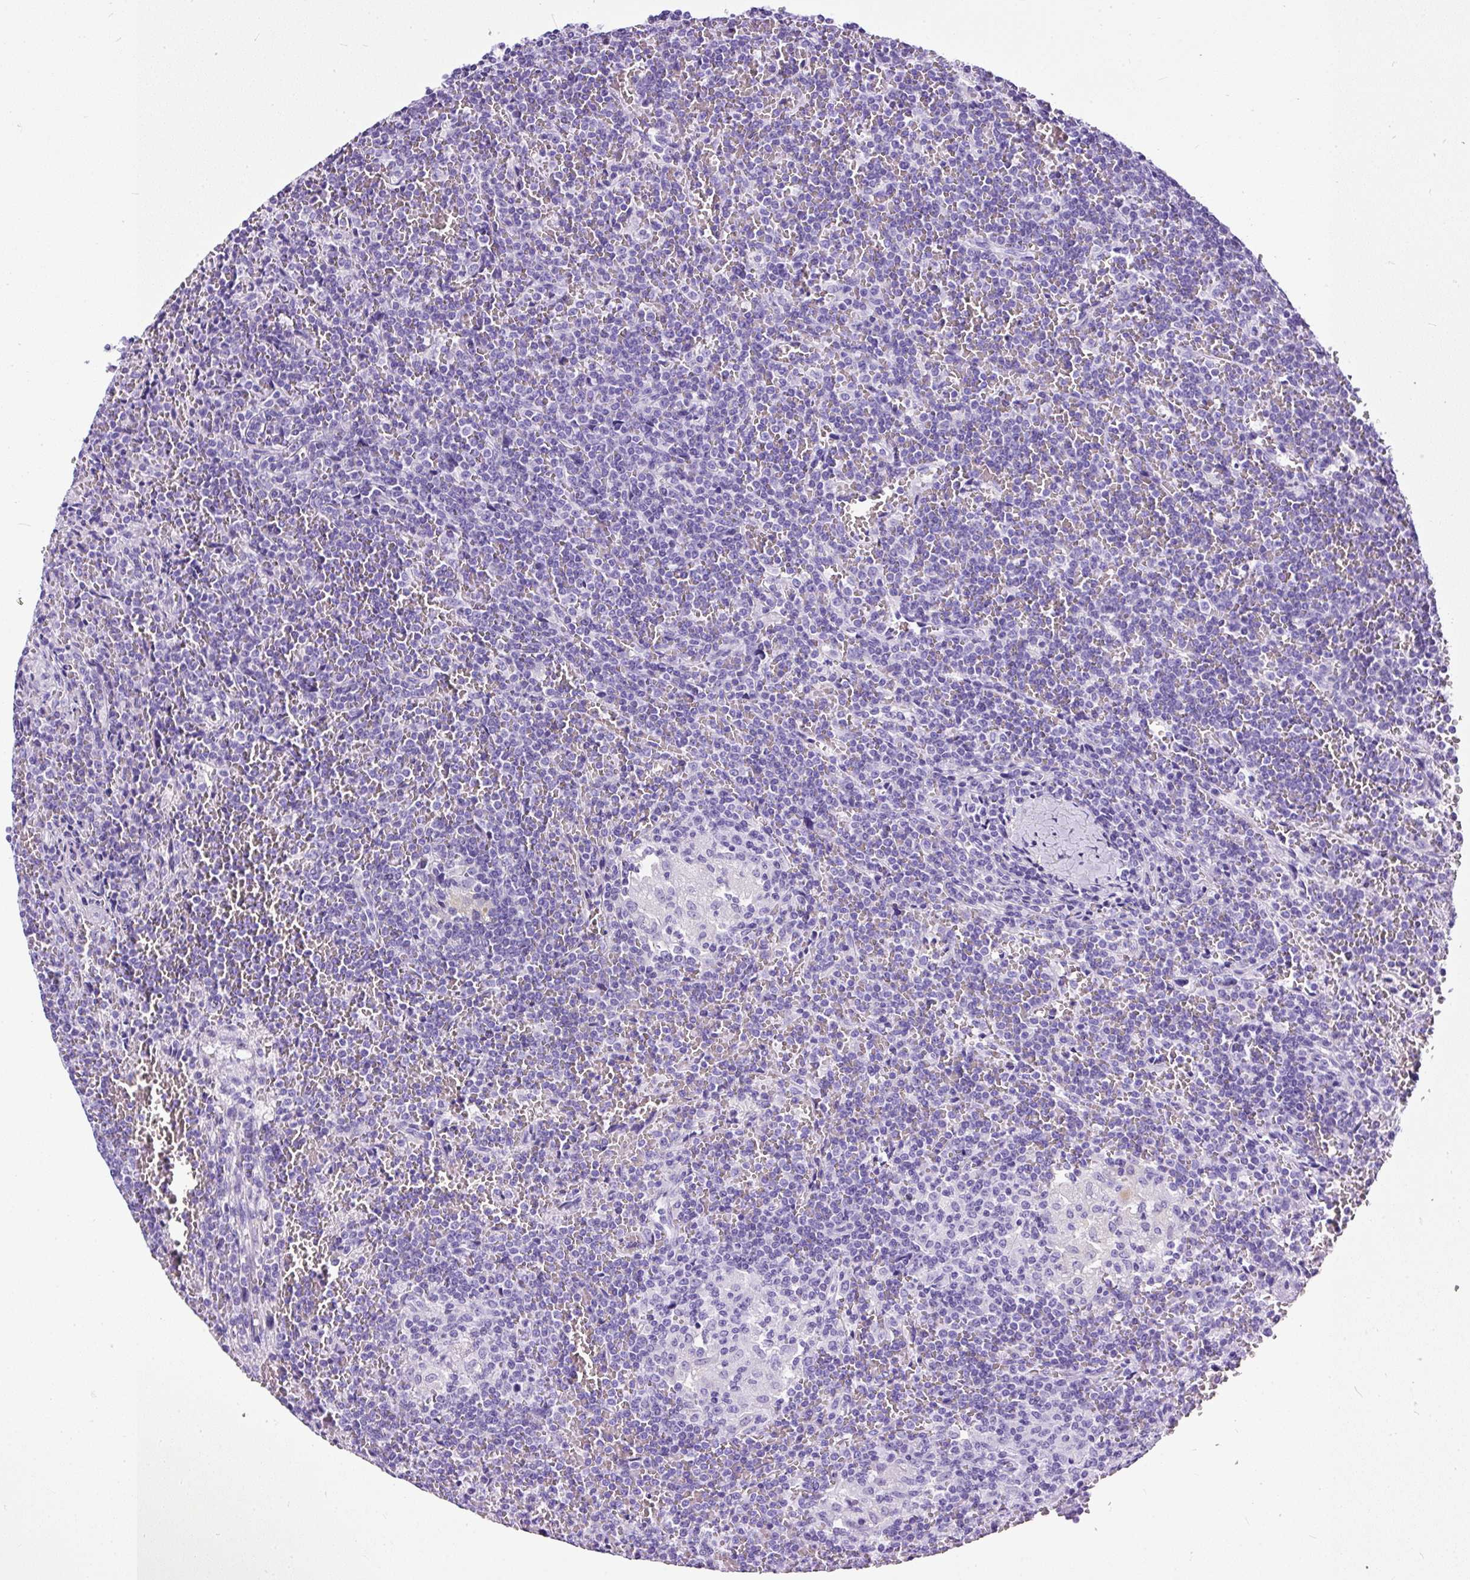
{"staining": {"intensity": "negative", "quantity": "none", "location": "none"}, "tissue": "lymphoma", "cell_type": "Tumor cells", "image_type": "cancer", "snomed": [{"axis": "morphology", "description": "Malignant lymphoma, non-Hodgkin's type, Low grade"}, {"axis": "topography", "description": "Spleen"}], "caption": "Immunohistochemistry micrograph of neoplastic tissue: human malignant lymphoma, non-Hodgkin's type (low-grade) stained with DAB (3,3'-diaminobenzidine) exhibits no significant protein staining in tumor cells.", "gene": "NTS", "patient": {"sex": "female", "age": 19}}